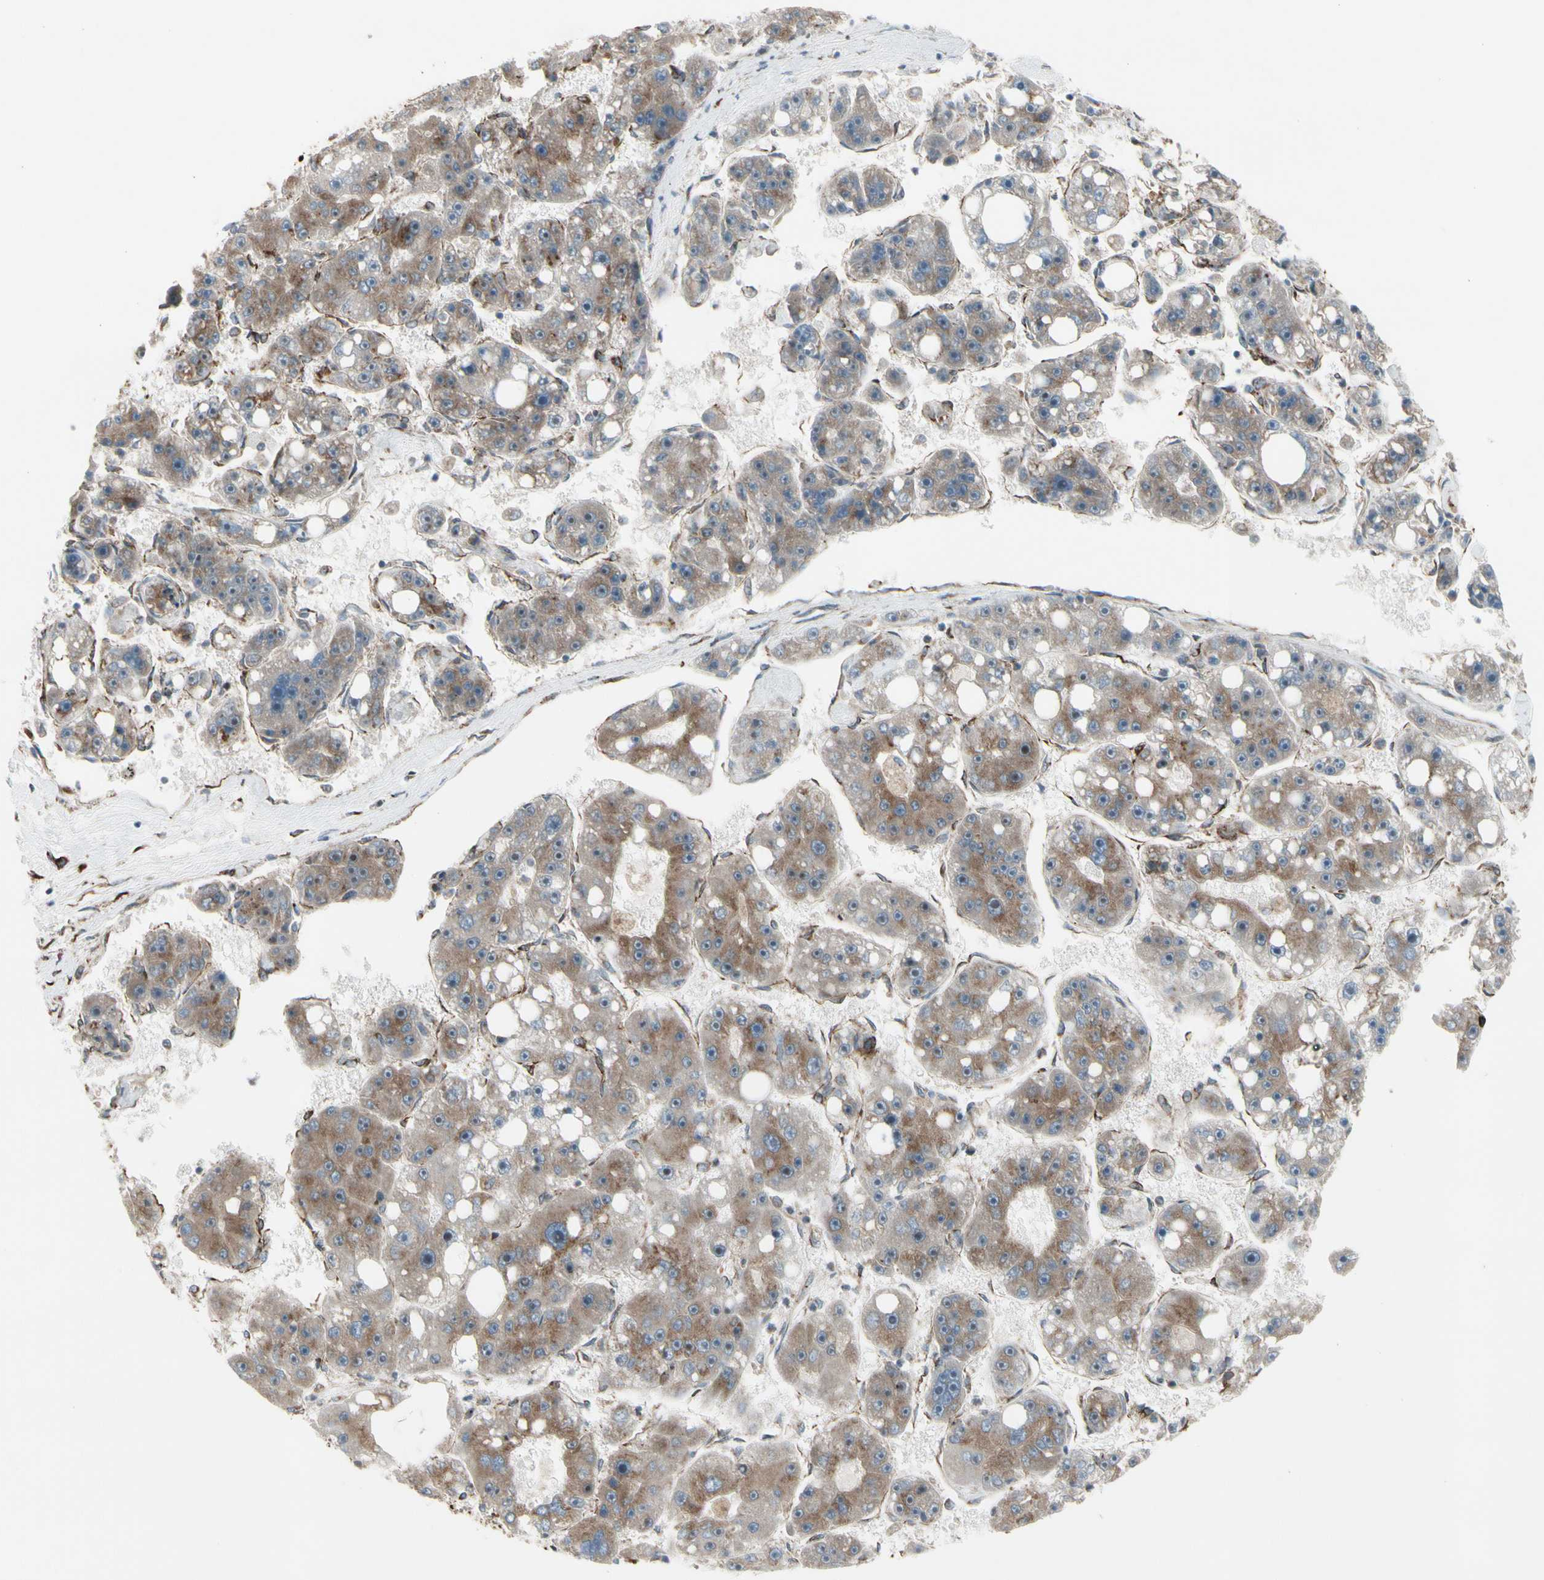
{"staining": {"intensity": "moderate", "quantity": ">75%", "location": "cytoplasmic/membranous"}, "tissue": "liver cancer", "cell_type": "Tumor cells", "image_type": "cancer", "snomed": [{"axis": "morphology", "description": "Carcinoma, Hepatocellular, NOS"}, {"axis": "topography", "description": "Liver"}], "caption": "A brown stain highlights moderate cytoplasmic/membranous expression of a protein in liver cancer tumor cells.", "gene": "SLC39A9", "patient": {"sex": "female", "age": 61}}